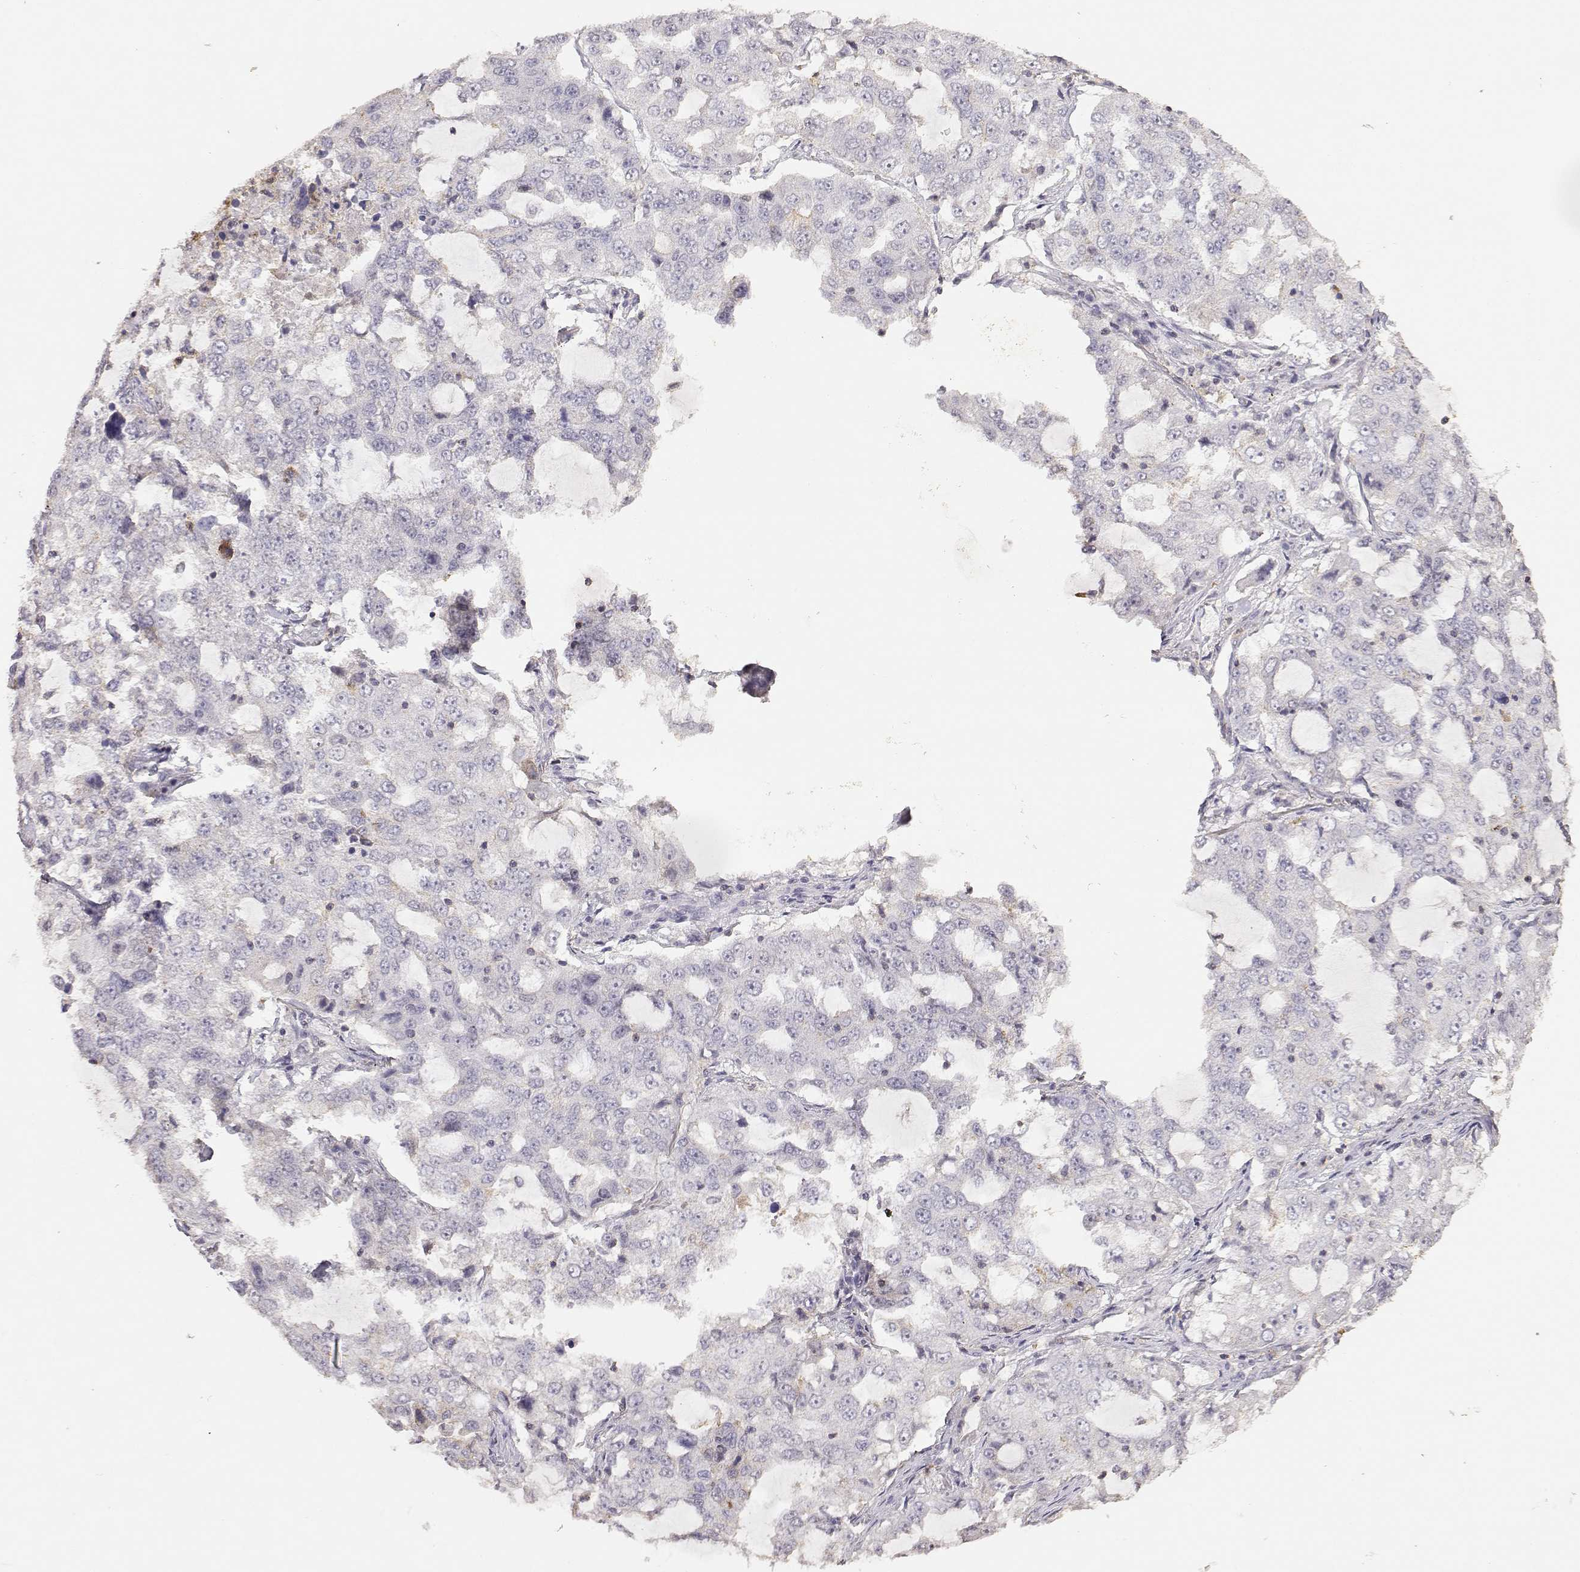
{"staining": {"intensity": "negative", "quantity": "none", "location": "none"}, "tissue": "lung cancer", "cell_type": "Tumor cells", "image_type": "cancer", "snomed": [{"axis": "morphology", "description": "Adenocarcinoma, NOS"}, {"axis": "topography", "description": "Lung"}], "caption": "Tumor cells show no significant protein positivity in lung adenocarcinoma.", "gene": "TNFRSF10C", "patient": {"sex": "female", "age": 61}}